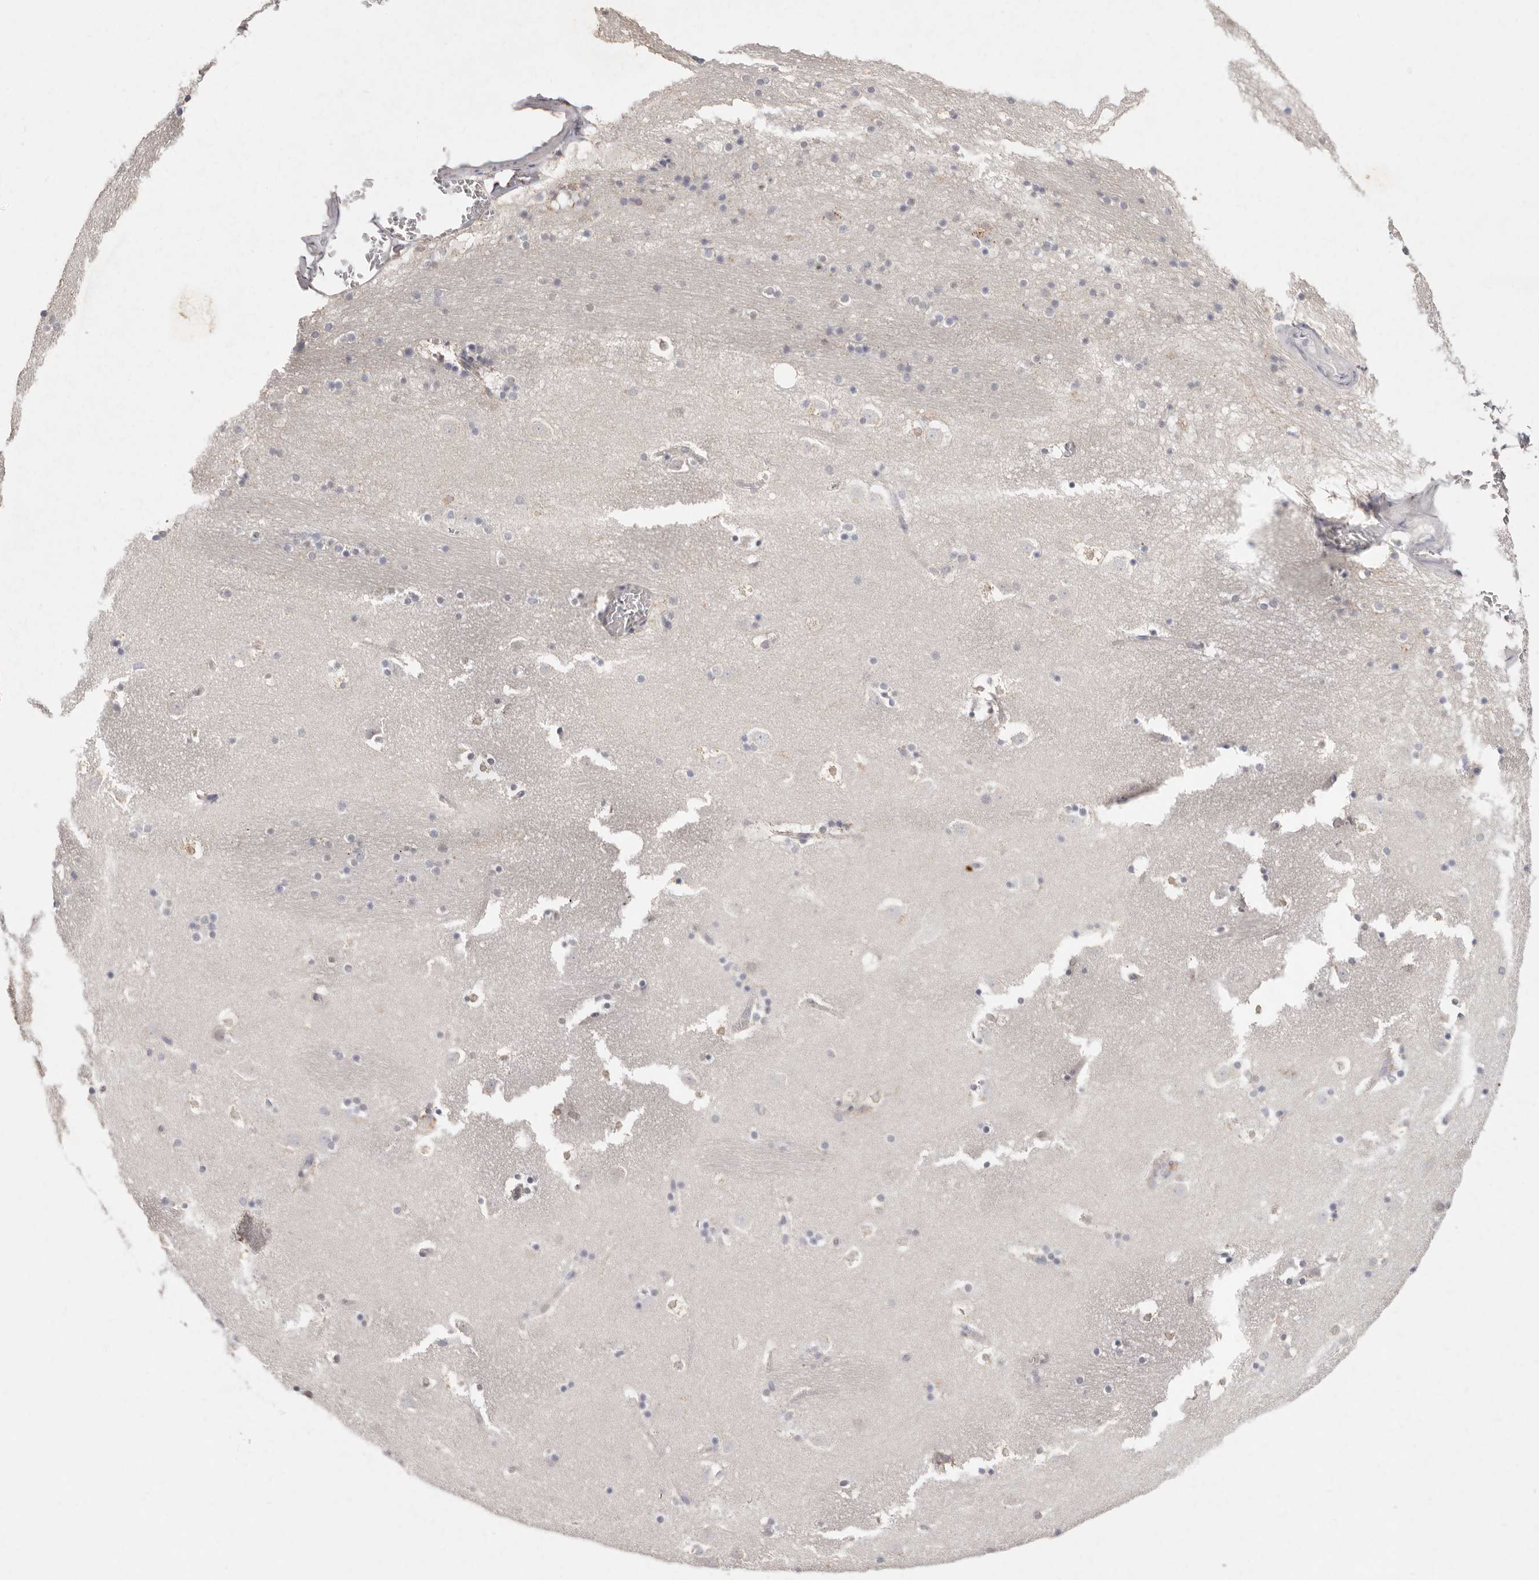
{"staining": {"intensity": "moderate", "quantity": "<25%", "location": "cytoplasmic/membranous"}, "tissue": "caudate", "cell_type": "Glial cells", "image_type": "normal", "snomed": [{"axis": "morphology", "description": "Normal tissue, NOS"}, {"axis": "topography", "description": "Lateral ventricle wall"}], "caption": "IHC staining of unremarkable caudate, which displays low levels of moderate cytoplasmic/membranous positivity in about <25% of glial cells indicating moderate cytoplasmic/membranous protein expression. The staining was performed using DAB (3,3'-diaminobenzidine) (brown) for protein detection and nuclei were counterstained in hematoxylin (blue).", "gene": "FAM185A", "patient": {"sex": "male", "age": 45}}